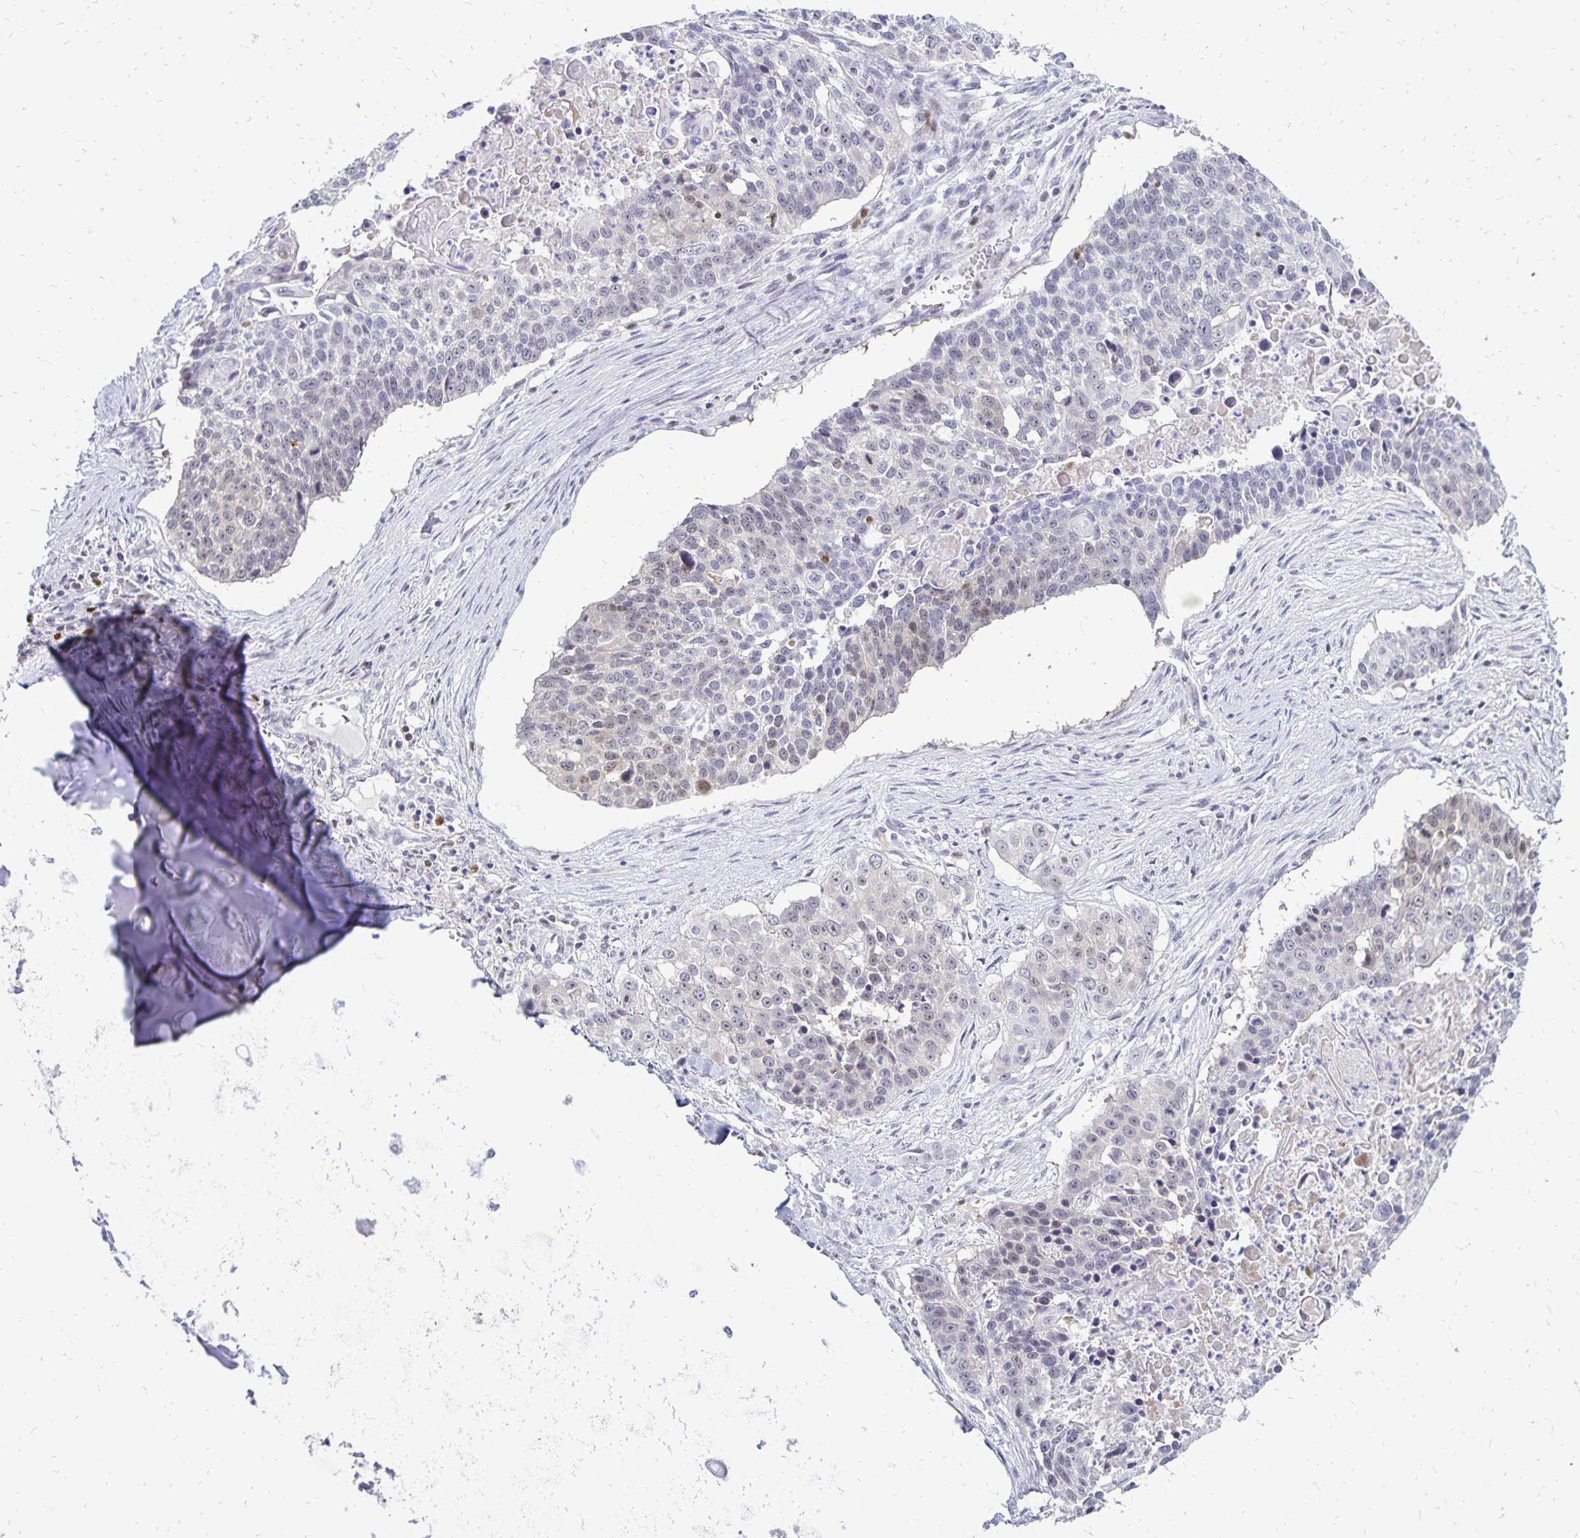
{"staining": {"intensity": "weak", "quantity": "<25%", "location": "nuclear"}, "tissue": "lung cancer", "cell_type": "Tumor cells", "image_type": "cancer", "snomed": [{"axis": "morphology", "description": "Squamous cell carcinoma, NOS"}, {"axis": "morphology", "description": "Squamous cell carcinoma, metastatic, NOS"}, {"axis": "topography", "description": "Lung"}, {"axis": "topography", "description": "Pleura, NOS"}], "caption": "An immunohistochemistry photomicrograph of lung cancer is shown. There is no staining in tumor cells of lung cancer.", "gene": "DCK", "patient": {"sex": "male", "age": 72}}